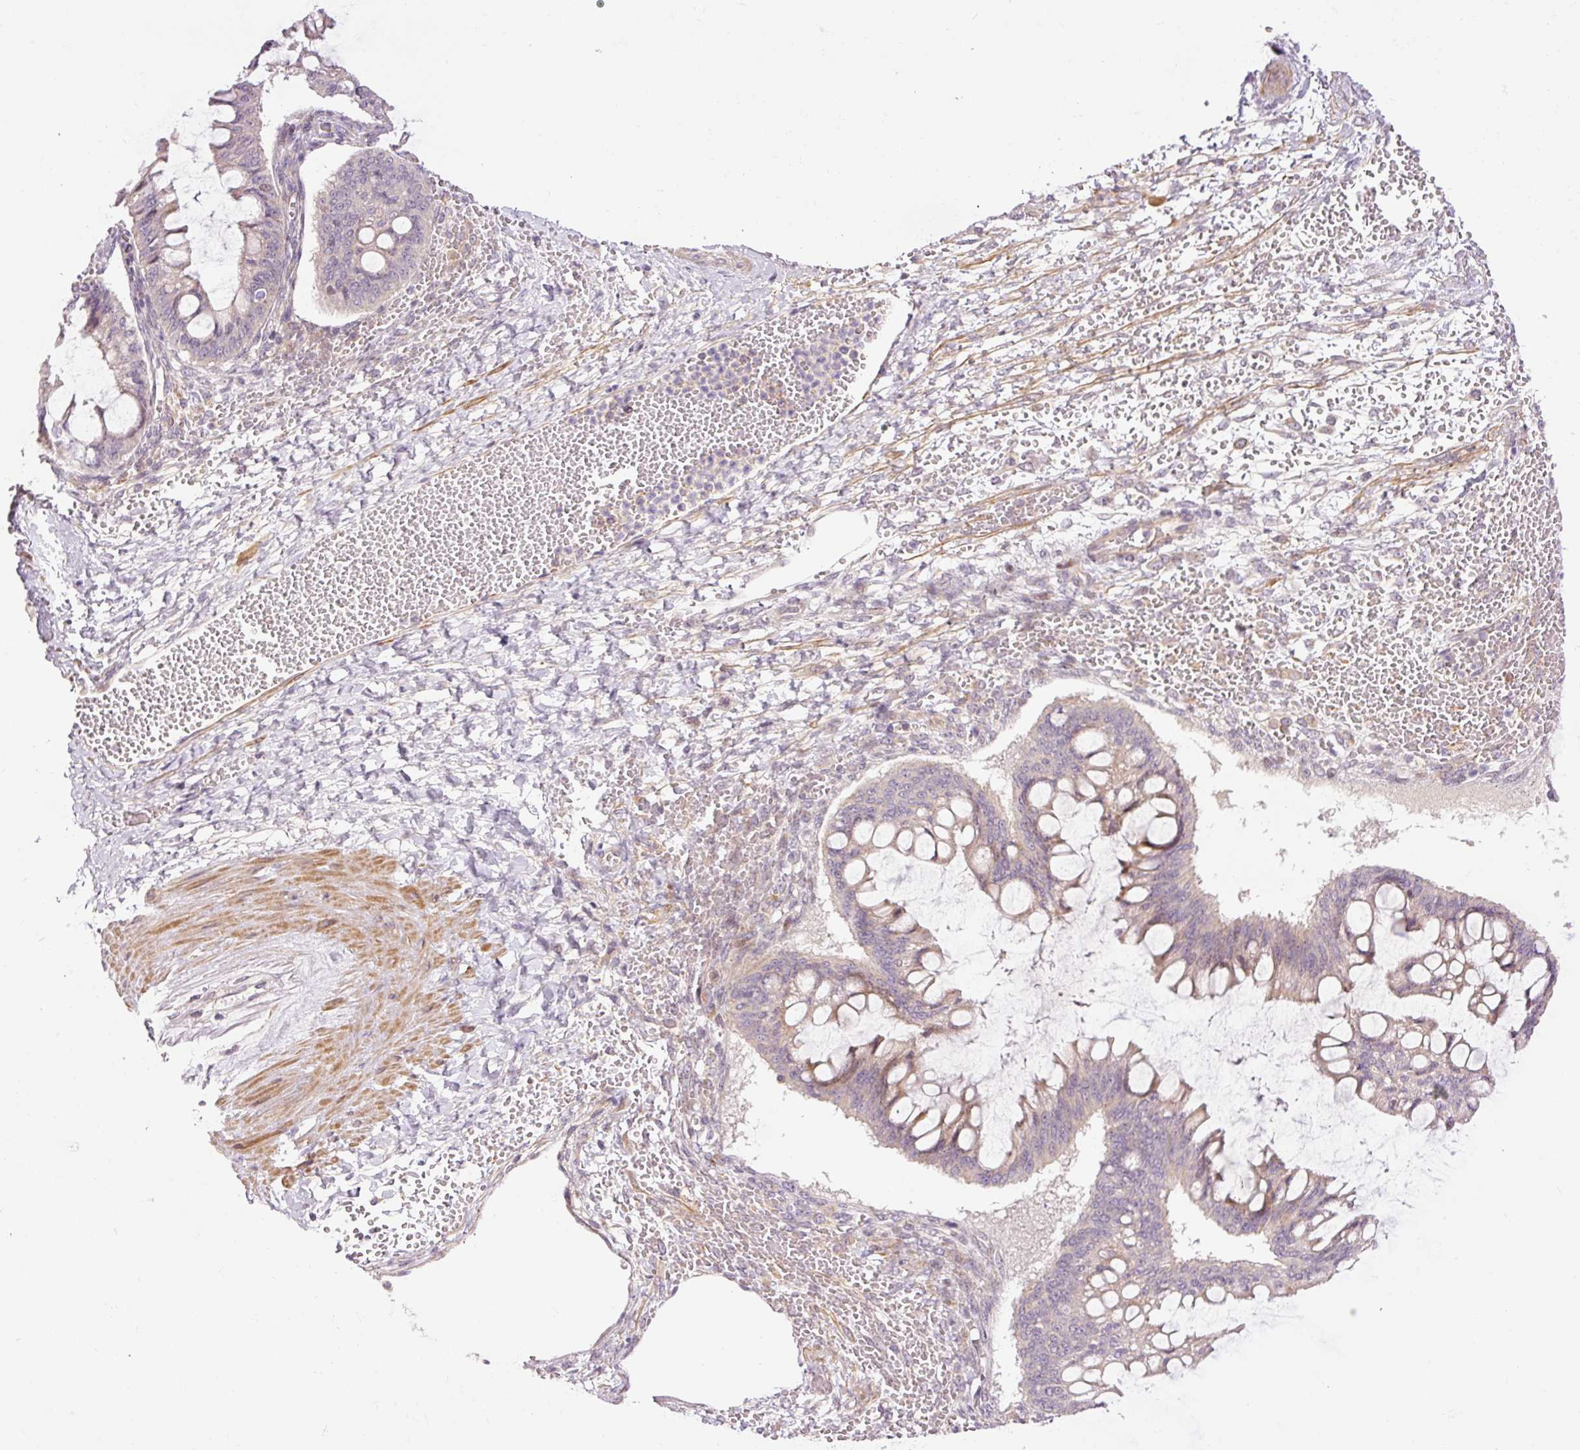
{"staining": {"intensity": "weak", "quantity": "25%-75%", "location": "cytoplasmic/membranous"}, "tissue": "ovarian cancer", "cell_type": "Tumor cells", "image_type": "cancer", "snomed": [{"axis": "morphology", "description": "Cystadenocarcinoma, mucinous, NOS"}, {"axis": "topography", "description": "Ovary"}], "caption": "A low amount of weak cytoplasmic/membranous positivity is identified in about 25%-75% of tumor cells in ovarian mucinous cystadenocarcinoma tissue. (IHC, brightfield microscopy, high magnification).", "gene": "SLC29A3", "patient": {"sex": "female", "age": 73}}